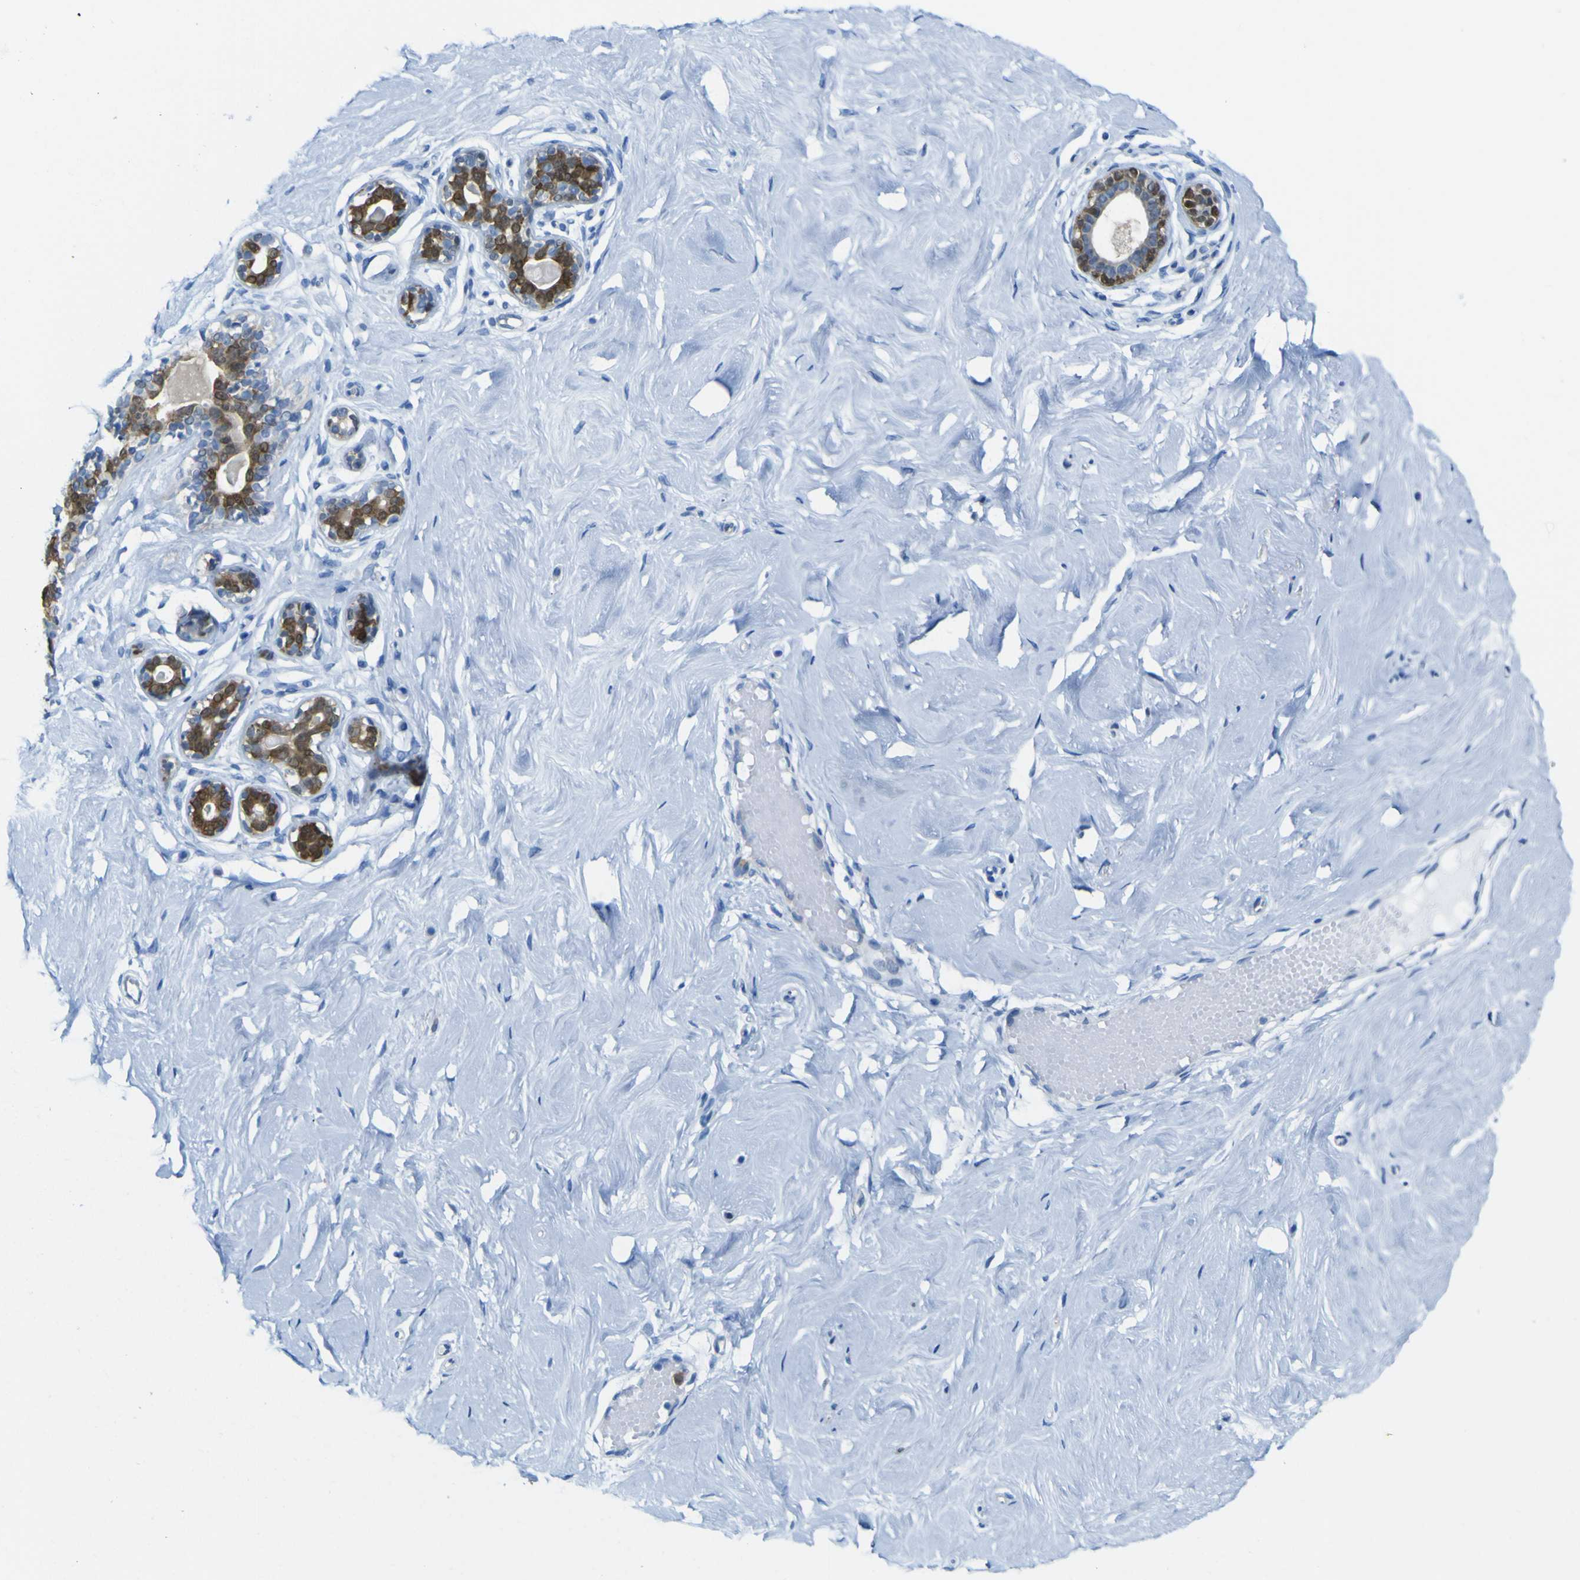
{"staining": {"intensity": "negative", "quantity": "none", "location": "none"}, "tissue": "breast", "cell_type": "Adipocytes", "image_type": "normal", "snomed": [{"axis": "morphology", "description": "Normal tissue, NOS"}, {"axis": "topography", "description": "Breast"}], "caption": "Adipocytes show no significant positivity in unremarkable breast. (Brightfield microscopy of DAB (3,3'-diaminobenzidine) immunohistochemistry at high magnification).", "gene": "ABHD3", "patient": {"sex": "female", "age": 23}}